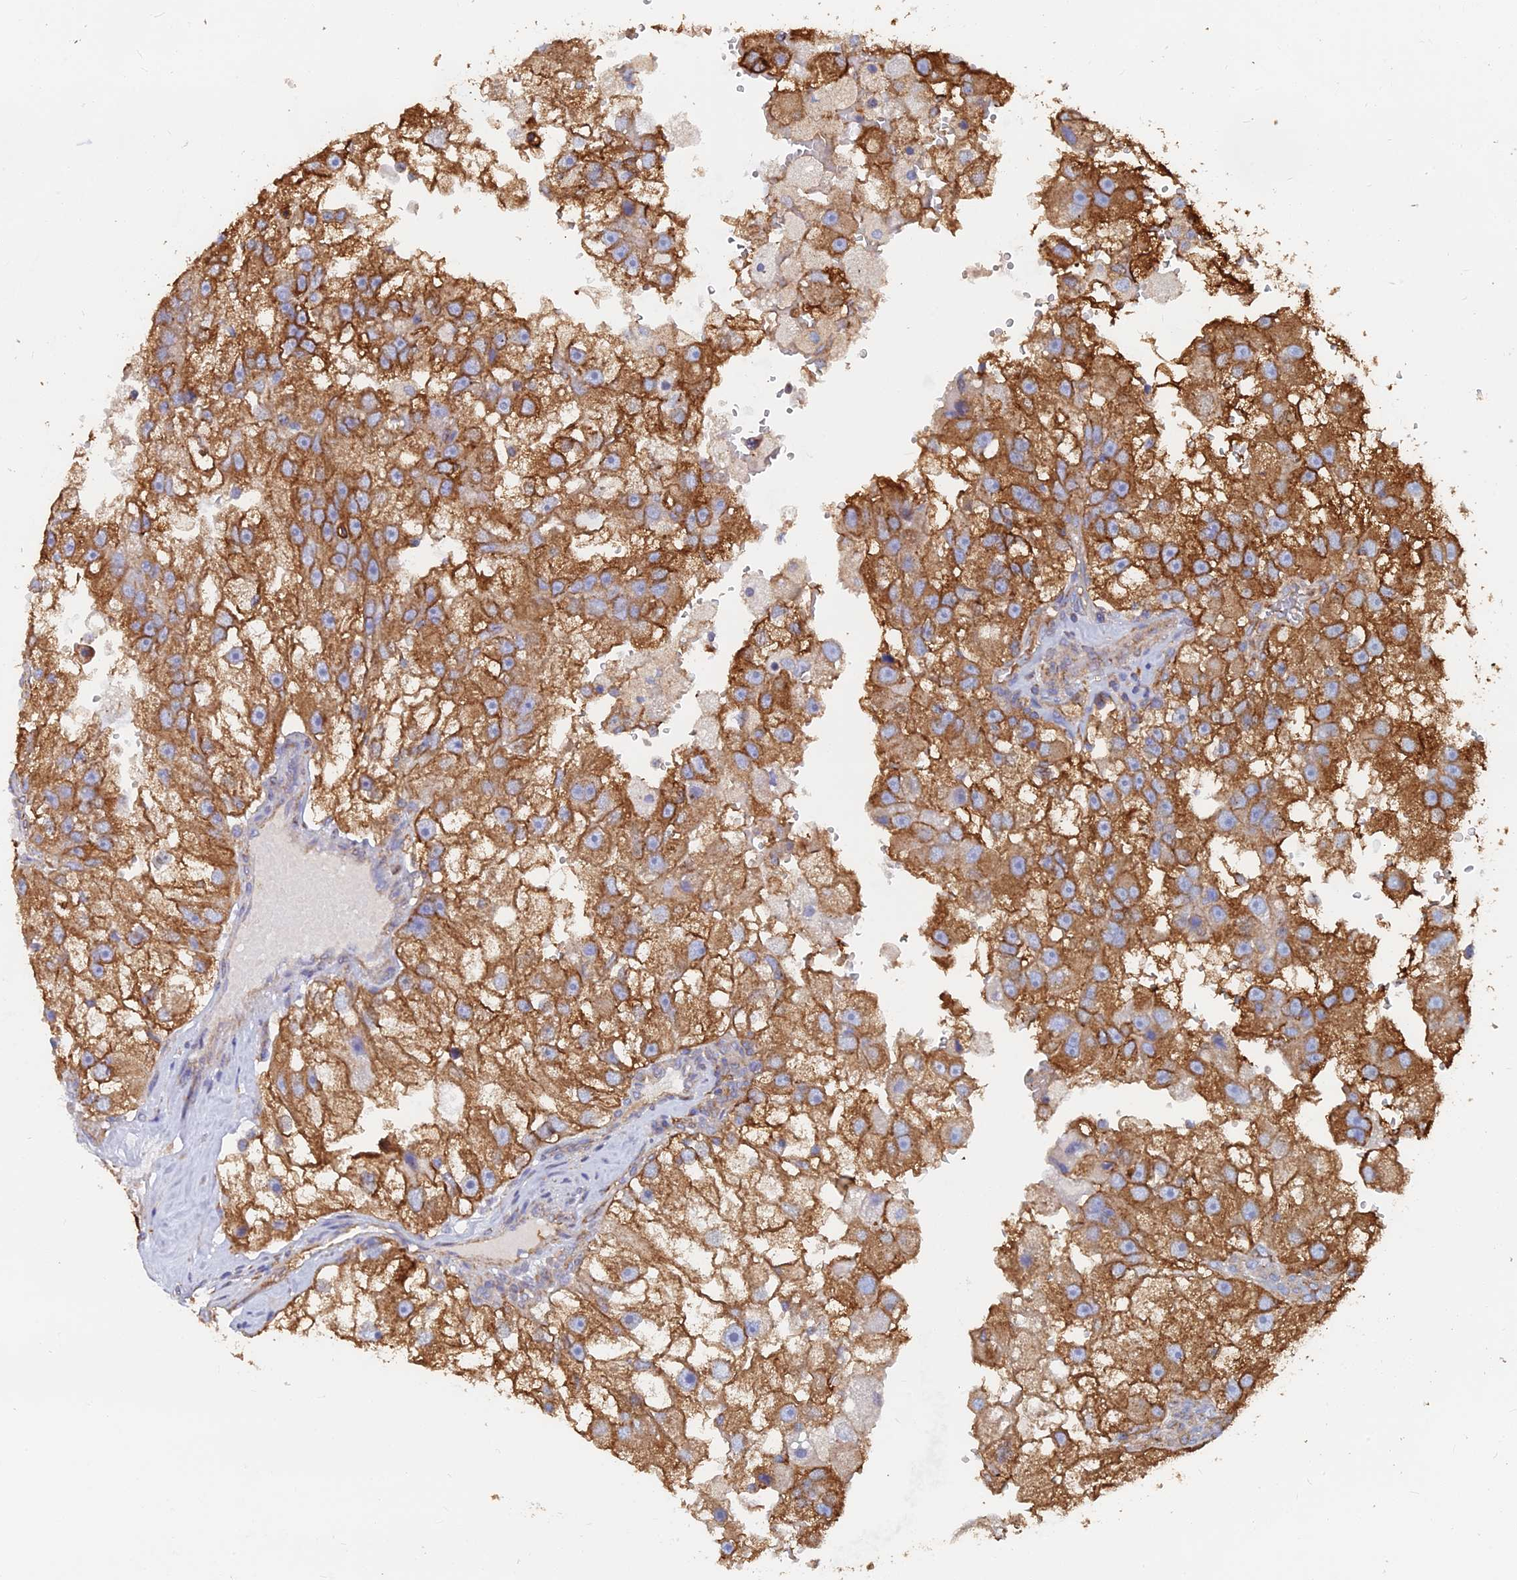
{"staining": {"intensity": "strong", "quantity": ">75%", "location": "cytoplasmic/membranous"}, "tissue": "renal cancer", "cell_type": "Tumor cells", "image_type": "cancer", "snomed": [{"axis": "morphology", "description": "Adenocarcinoma, NOS"}, {"axis": "topography", "description": "Kidney"}], "caption": "Immunohistochemical staining of human renal cancer exhibits high levels of strong cytoplasmic/membranous expression in approximately >75% of tumor cells. The staining is performed using DAB (3,3'-diaminobenzidine) brown chromogen to label protein expression. The nuclei are counter-stained blue using hematoxylin.", "gene": "GPR42", "patient": {"sex": "male", "age": 63}}